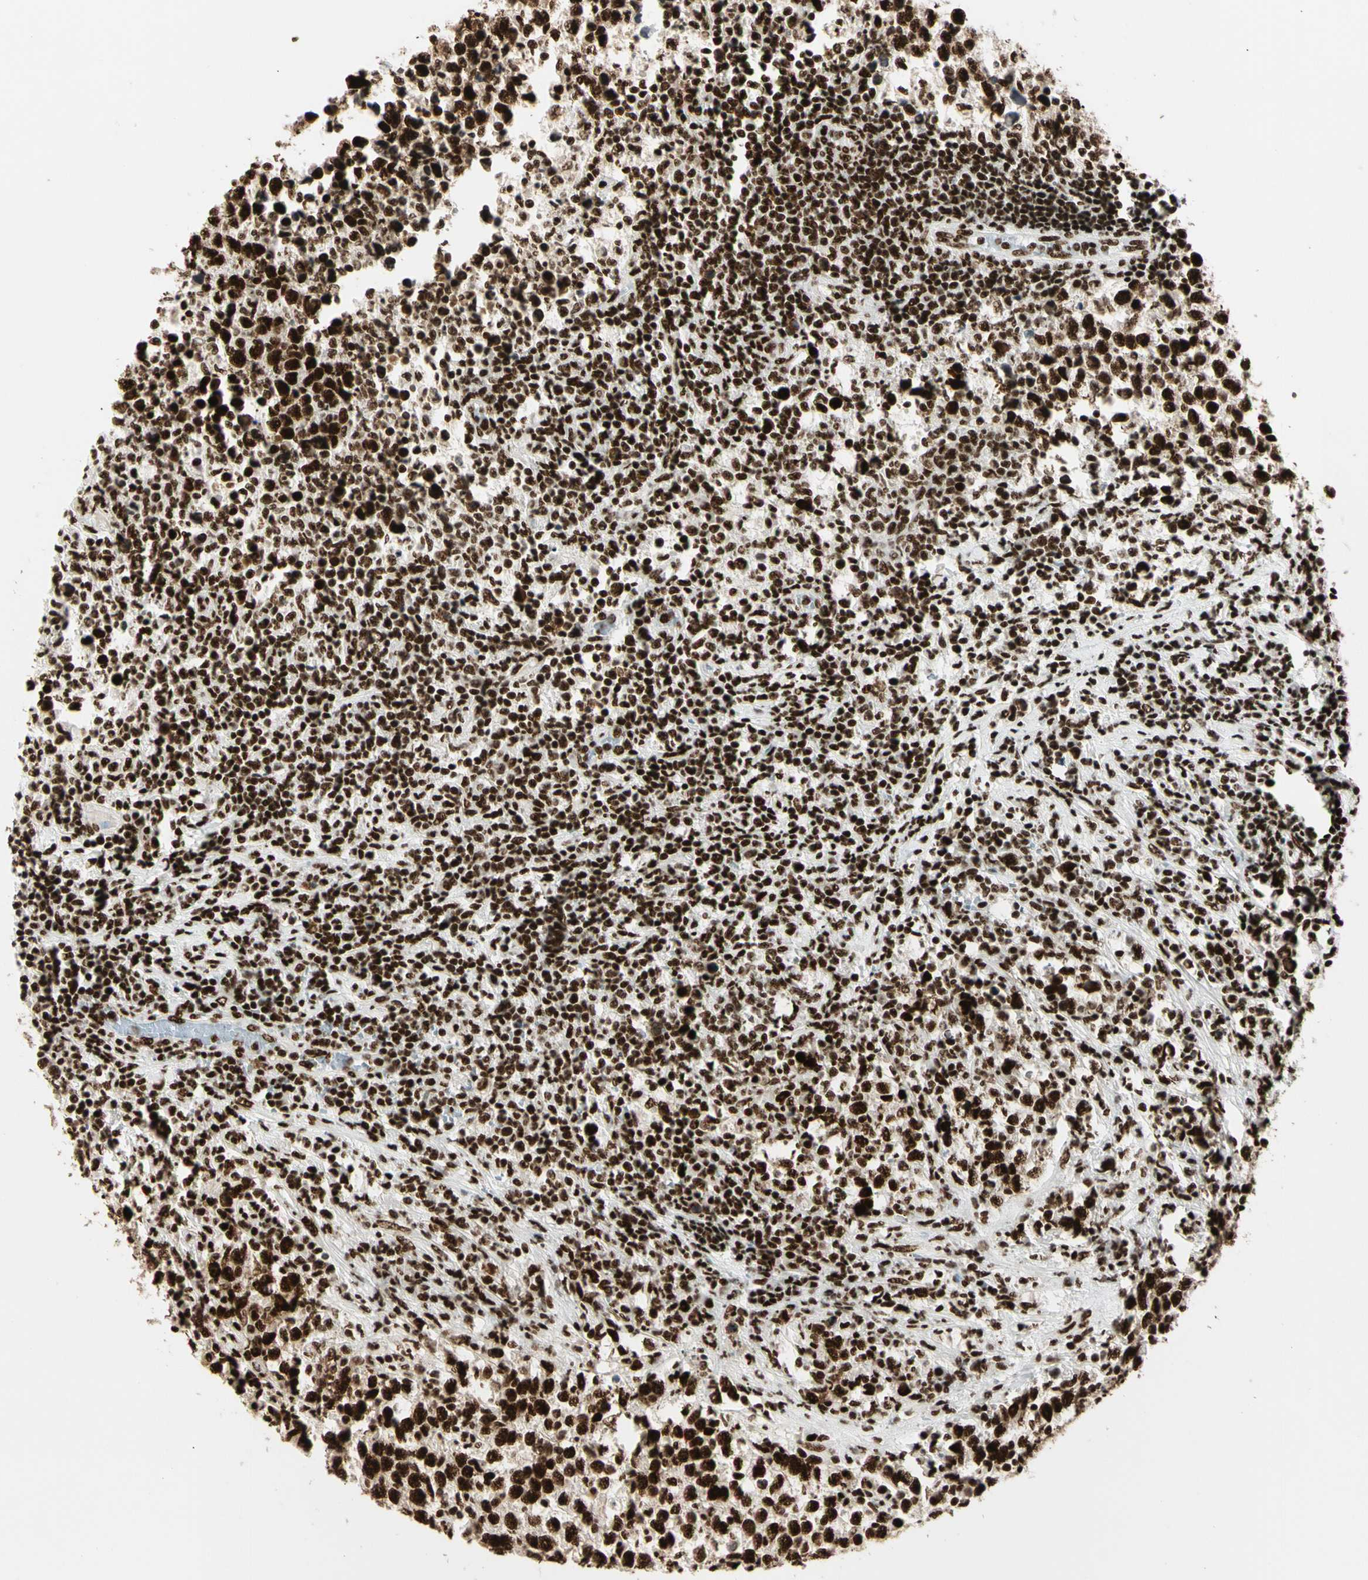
{"staining": {"intensity": "strong", "quantity": ">75%", "location": "nuclear"}, "tissue": "testis cancer", "cell_type": "Tumor cells", "image_type": "cancer", "snomed": [{"axis": "morphology", "description": "Seminoma, NOS"}, {"axis": "topography", "description": "Testis"}], "caption": "An image showing strong nuclear expression in about >75% of tumor cells in testis seminoma, as visualized by brown immunohistochemical staining.", "gene": "CCAR1", "patient": {"sex": "male", "age": 43}}